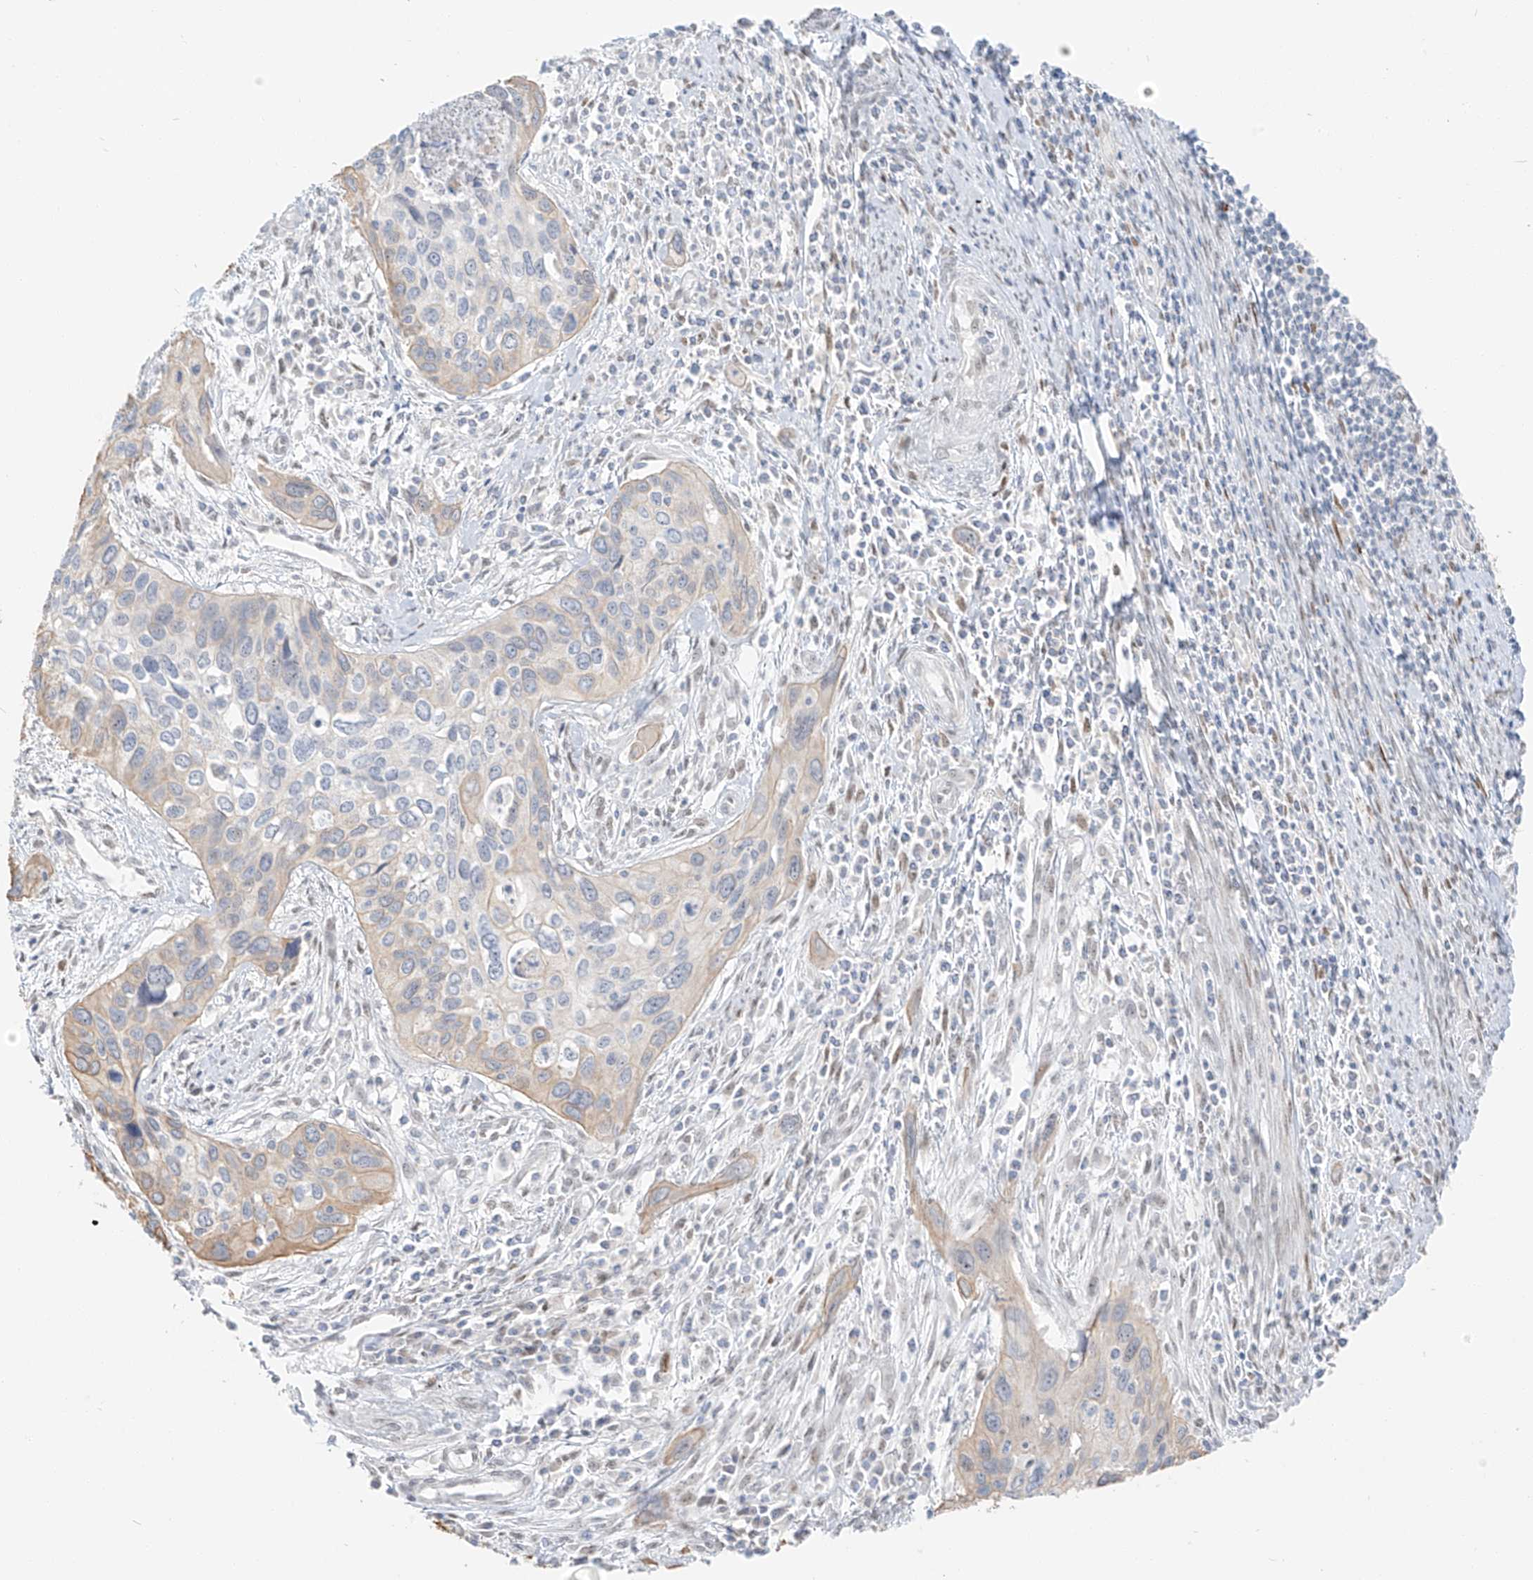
{"staining": {"intensity": "weak", "quantity": "<25%", "location": "cytoplasmic/membranous"}, "tissue": "cervical cancer", "cell_type": "Tumor cells", "image_type": "cancer", "snomed": [{"axis": "morphology", "description": "Squamous cell carcinoma, NOS"}, {"axis": "topography", "description": "Cervix"}], "caption": "Immunohistochemistry histopathology image of neoplastic tissue: cervical cancer stained with DAB (3,3'-diaminobenzidine) displays no significant protein staining in tumor cells. (Stains: DAB immunohistochemistry (IHC) with hematoxylin counter stain, Microscopy: brightfield microscopy at high magnification).", "gene": "ZNF774", "patient": {"sex": "female", "age": 55}}